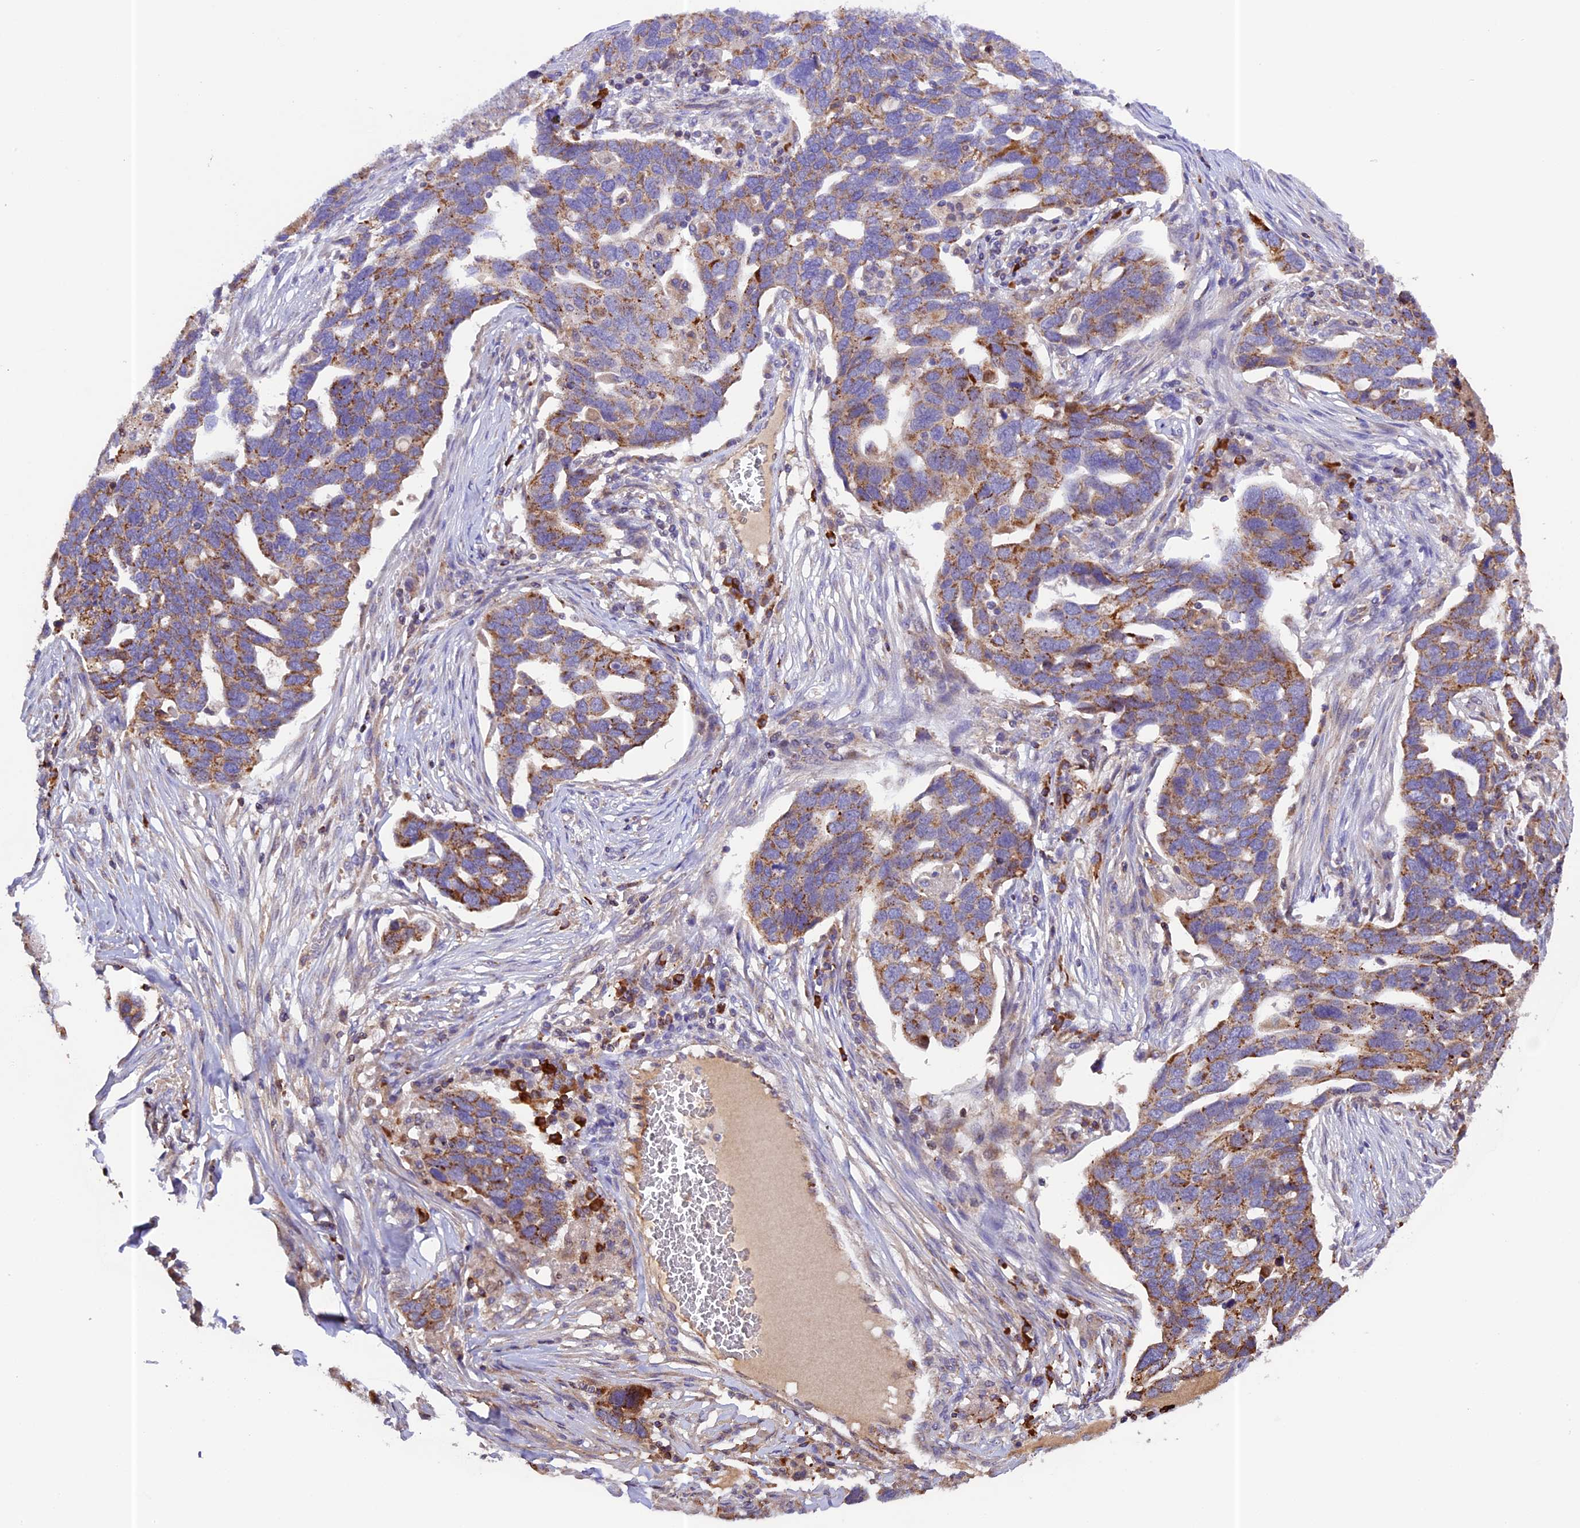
{"staining": {"intensity": "moderate", "quantity": ">75%", "location": "cytoplasmic/membranous"}, "tissue": "ovarian cancer", "cell_type": "Tumor cells", "image_type": "cancer", "snomed": [{"axis": "morphology", "description": "Cystadenocarcinoma, serous, NOS"}, {"axis": "topography", "description": "Ovary"}], "caption": "Tumor cells reveal medium levels of moderate cytoplasmic/membranous positivity in approximately >75% of cells in ovarian cancer (serous cystadenocarcinoma).", "gene": "METTL22", "patient": {"sex": "female", "age": 54}}